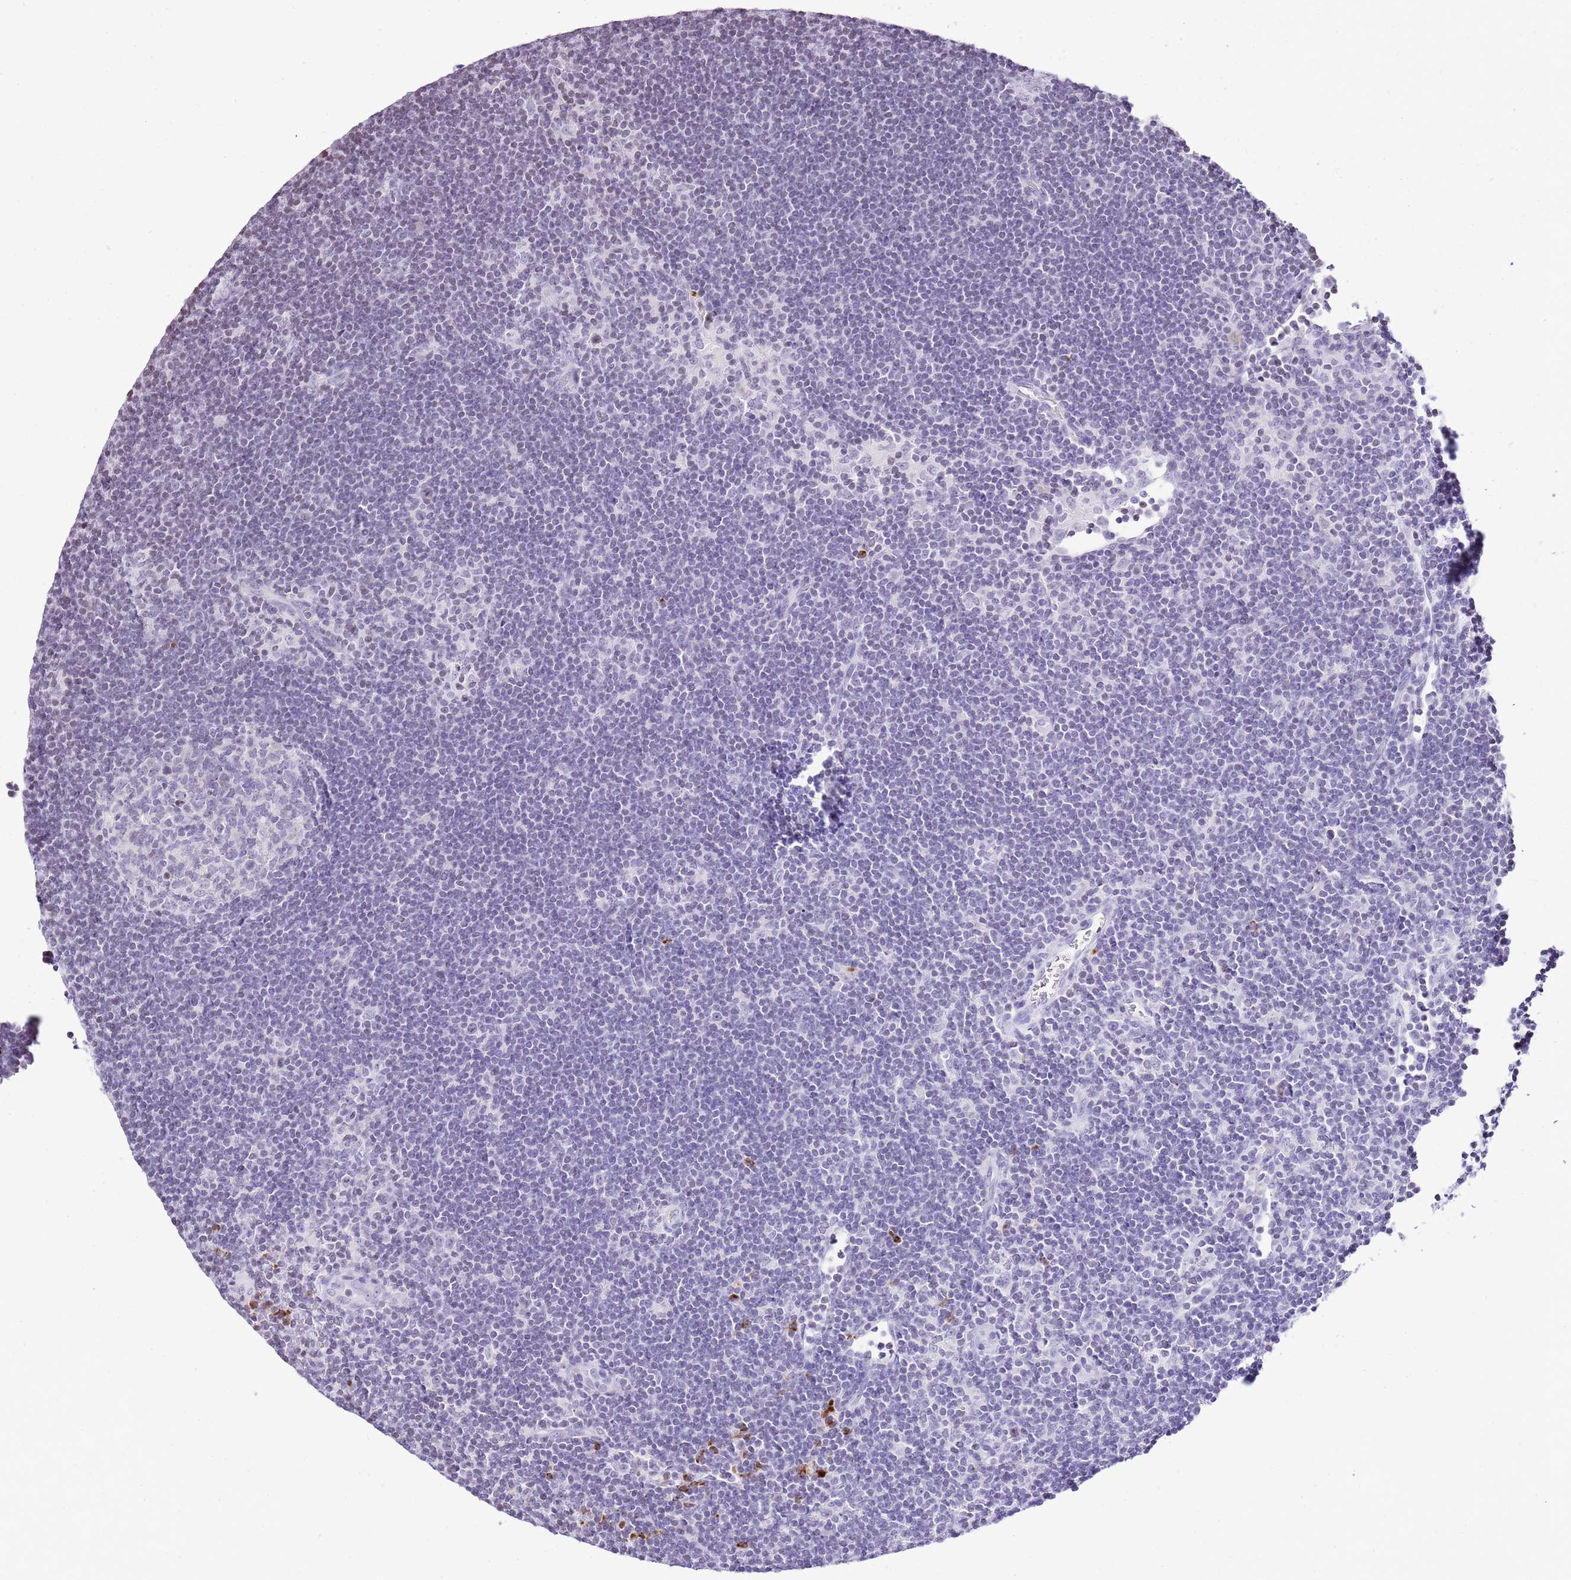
{"staining": {"intensity": "negative", "quantity": "none", "location": "none"}, "tissue": "lymphoma", "cell_type": "Tumor cells", "image_type": "cancer", "snomed": [{"axis": "morphology", "description": "Hodgkin's disease, NOS"}, {"axis": "topography", "description": "Lymph node"}], "caption": "The histopathology image reveals no significant staining in tumor cells of Hodgkin's disease. Brightfield microscopy of immunohistochemistry stained with DAB (3,3'-diaminobenzidine) (brown) and hematoxylin (blue), captured at high magnification.", "gene": "PRR15", "patient": {"sex": "female", "age": 57}}